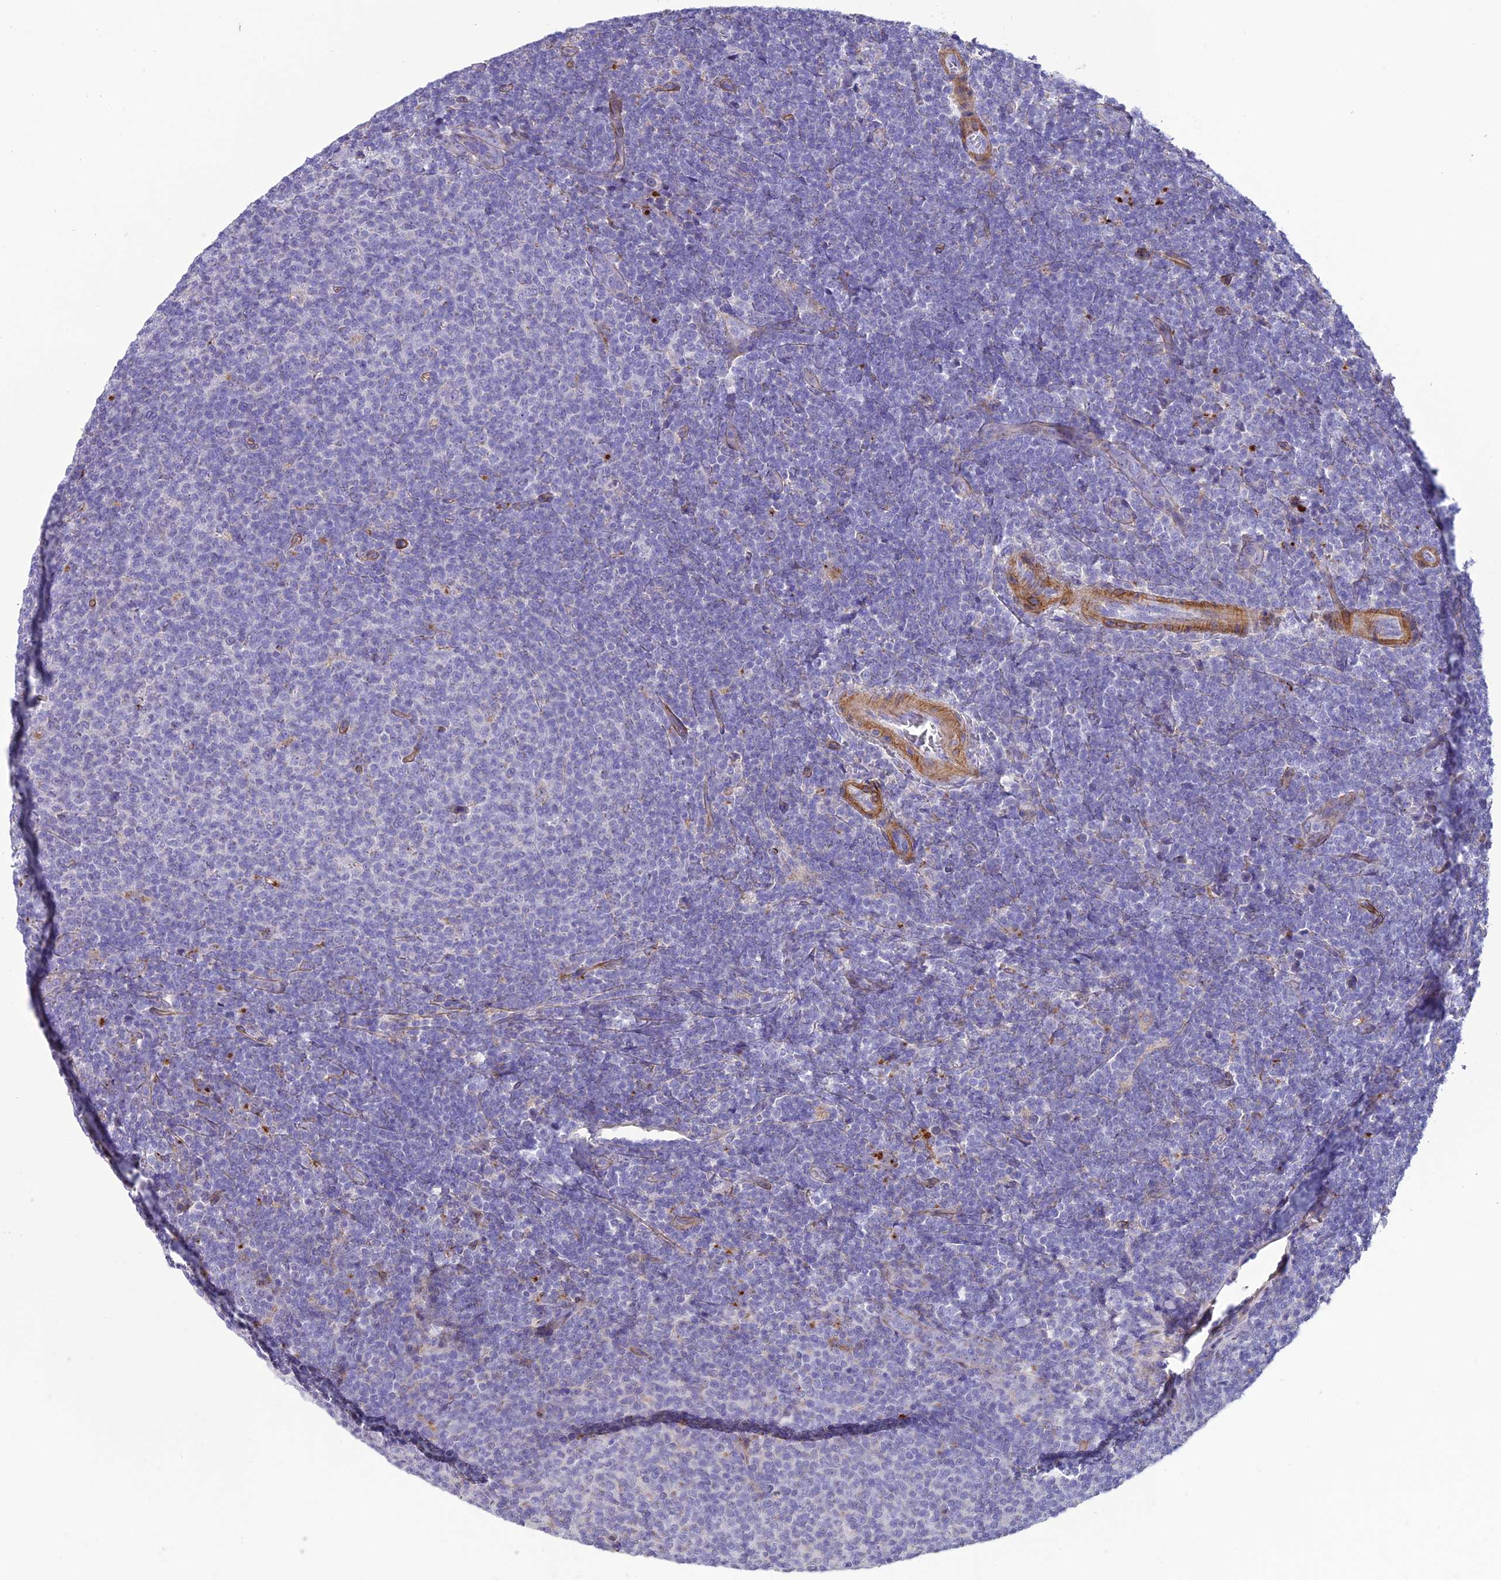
{"staining": {"intensity": "negative", "quantity": "none", "location": "none"}, "tissue": "lymphoma", "cell_type": "Tumor cells", "image_type": "cancer", "snomed": [{"axis": "morphology", "description": "Malignant lymphoma, non-Hodgkin's type, Low grade"}, {"axis": "topography", "description": "Lymph node"}], "caption": "High power microscopy image of an immunohistochemistry photomicrograph of low-grade malignant lymphoma, non-Hodgkin's type, revealing no significant staining in tumor cells. (Stains: DAB (3,3'-diaminobenzidine) IHC with hematoxylin counter stain, Microscopy: brightfield microscopy at high magnification).", "gene": "TNS1", "patient": {"sex": "male", "age": 66}}